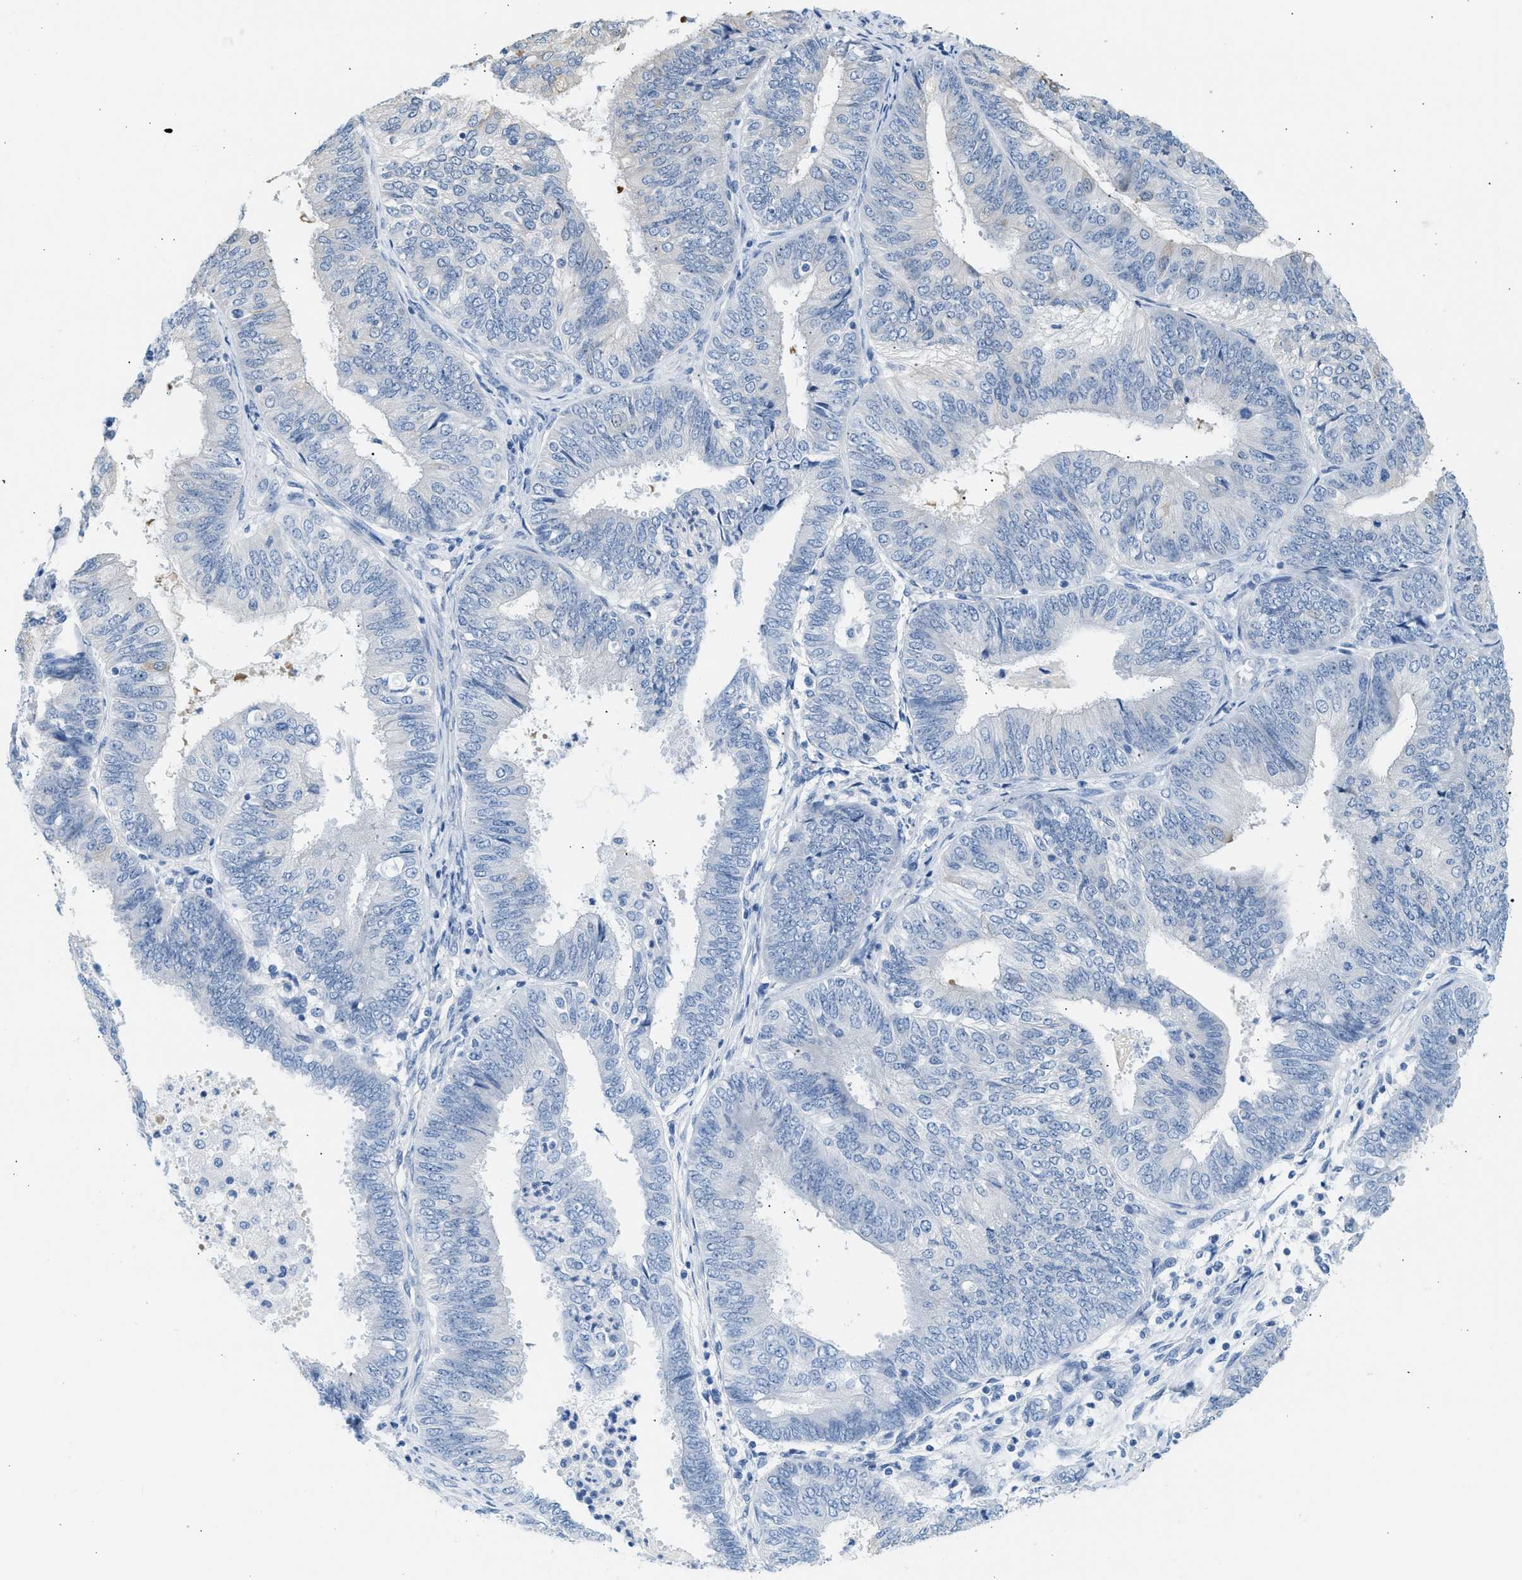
{"staining": {"intensity": "negative", "quantity": "none", "location": "none"}, "tissue": "endometrial cancer", "cell_type": "Tumor cells", "image_type": "cancer", "snomed": [{"axis": "morphology", "description": "Adenocarcinoma, NOS"}, {"axis": "topography", "description": "Endometrium"}], "caption": "Immunohistochemical staining of endometrial cancer (adenocarcinoma) displays no significant expression in tumor cells.", "gene": "SPAM1", "patient": {"sex": "female", "age": 58}}